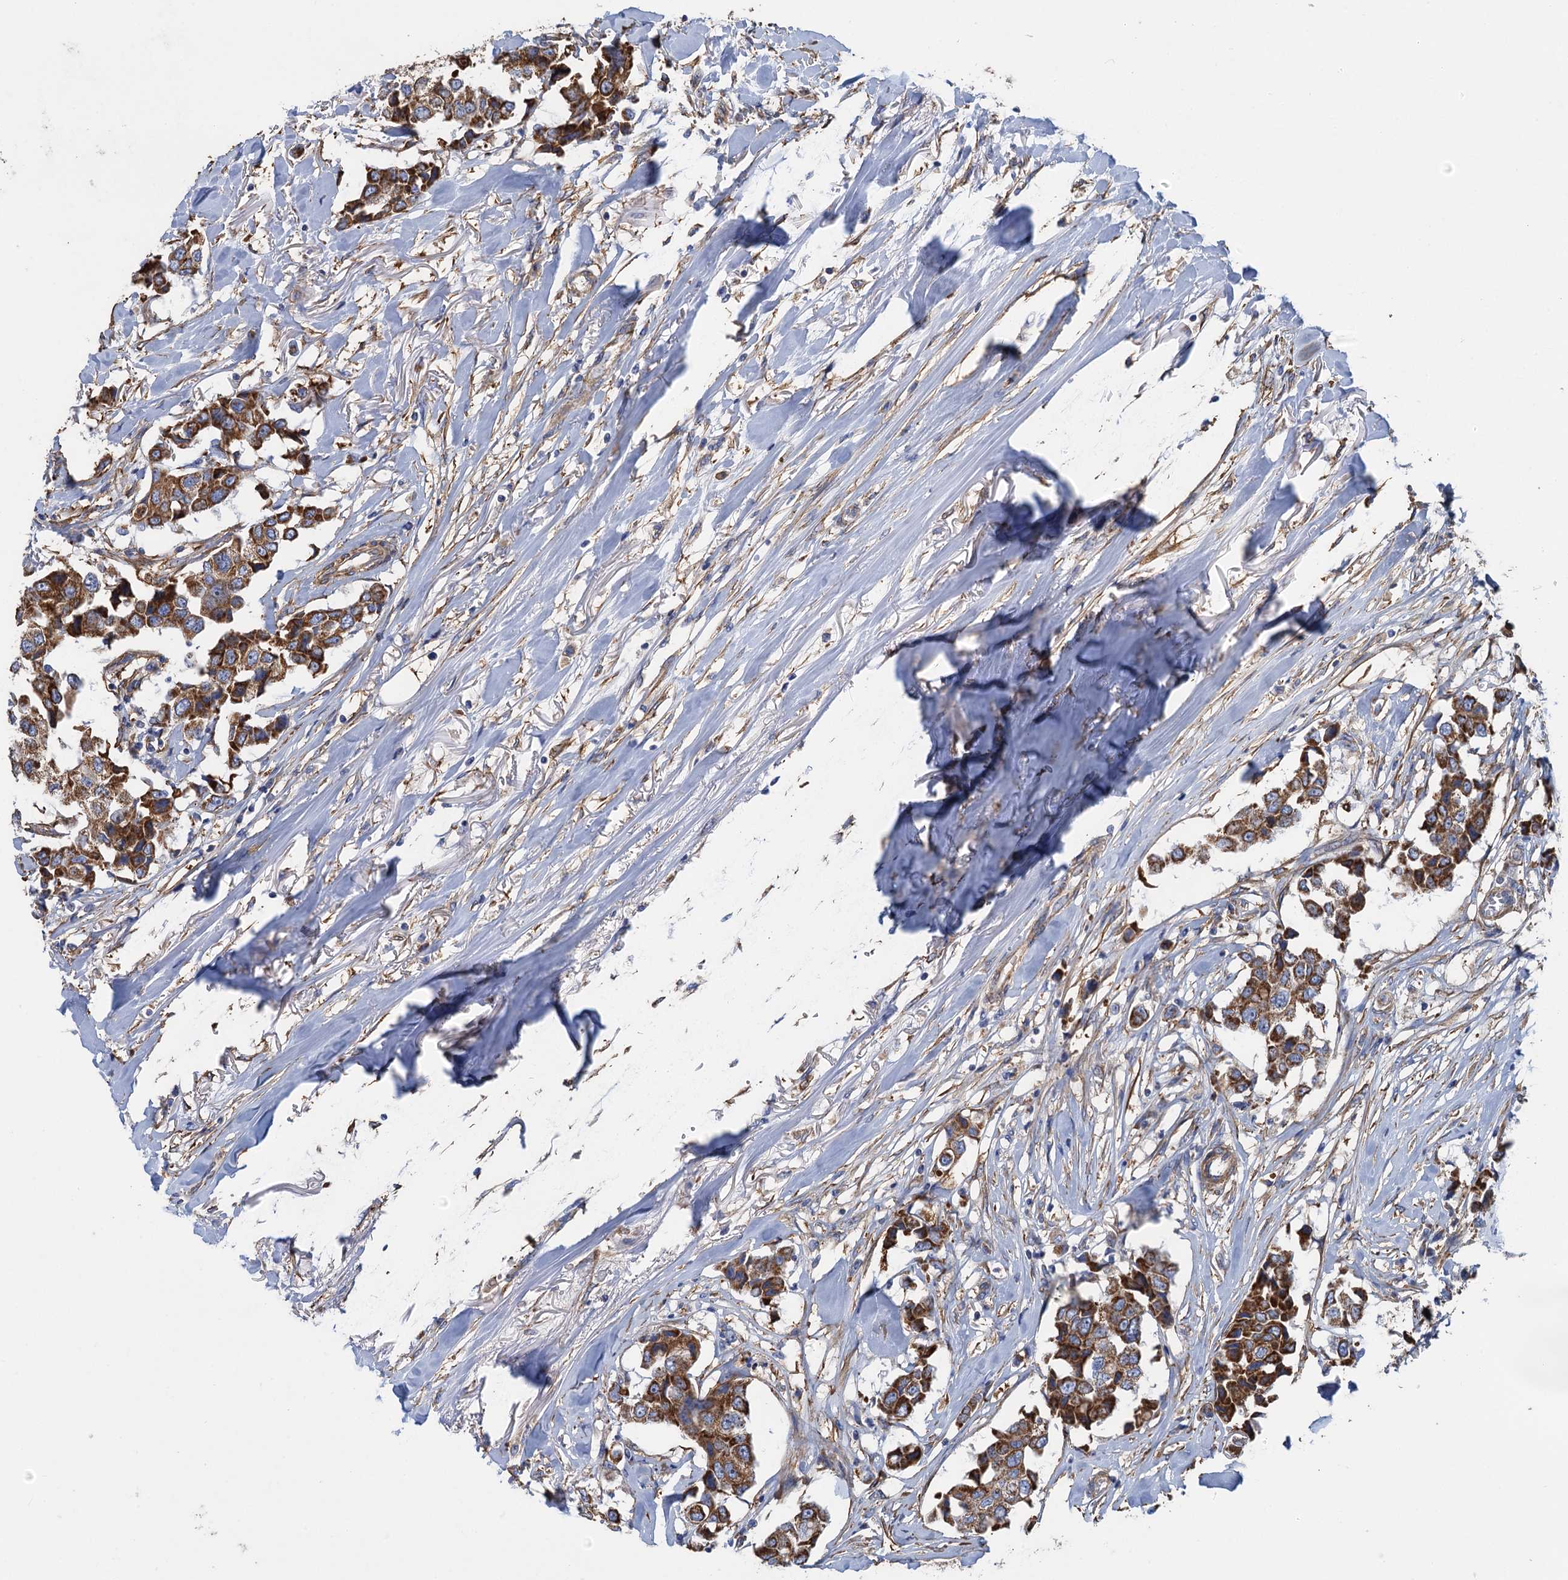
{"staining": {"intensity": "strong", "quantity": ">75%", "location": "cytoplasmic/membranous"}, "tissue": "breast cancer", "cell_type": "Tumor cells", "image_type": "cancer", "snomed": [{"axis": "morphology", "description": "Duct carcinoma"}, {"axis": "topography", "description": "Breast"}], "caption": "Immunohistochemistry (IHC) (DAB) staining of human breast cancer demonstrates strong cytoplasmic/membranous protein positivity in about >75% of tumor cells.", "gene": "GCSH", "patient": {"sex": "female", "age": 80}}